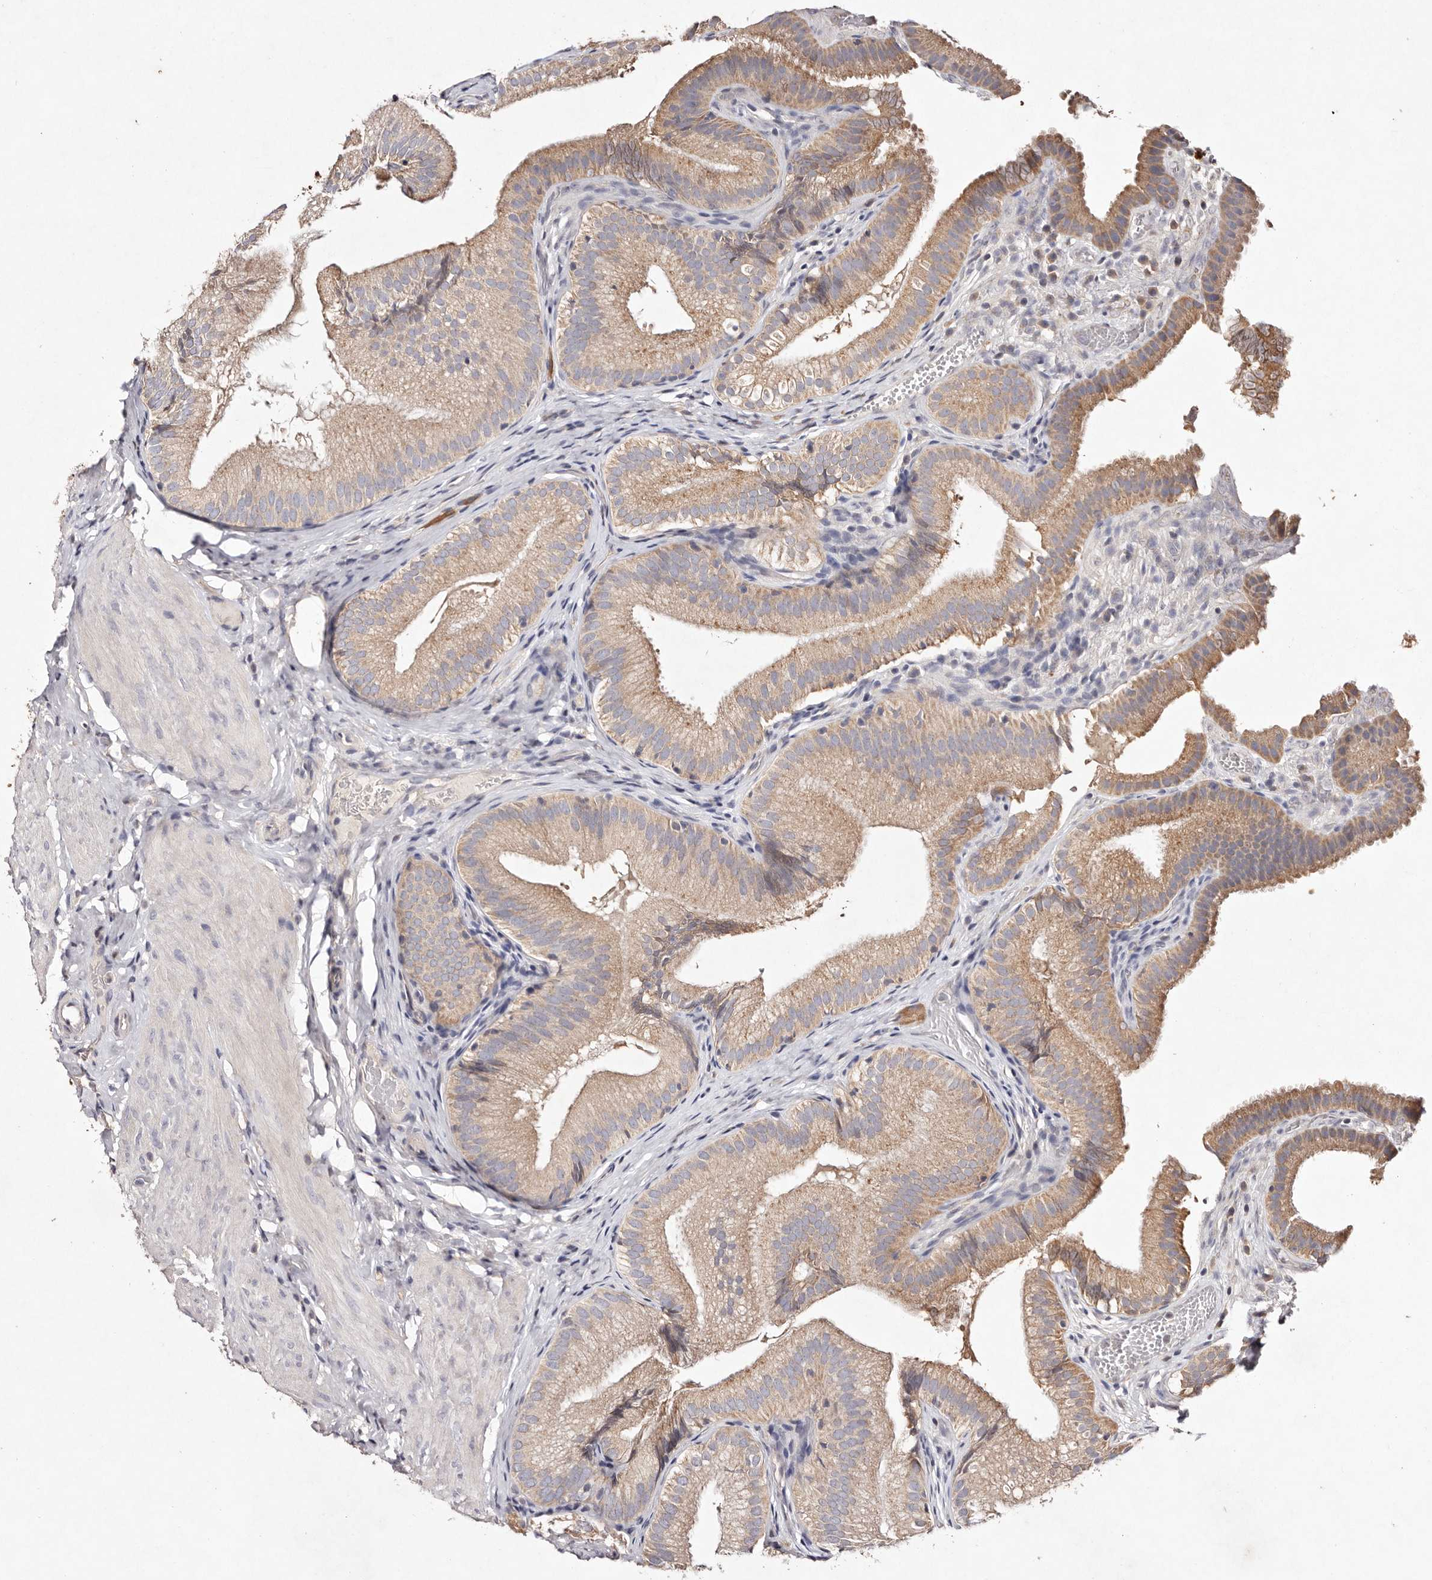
{"staining": {"intensity": "moderate", "quantity": ">75%", "location": "cytoplasmic/membranous"}, "tissue": "gallbladder", "cell_type": "Glandular cells", "image_type": "normal", "snomed": [{"axis": "morphology", "description": "Normal tissue, NOS"}, {"axis": "topography", "description": "Gallbladder"}], "caption": "IHC micrograph of benign gallbladder: human gallbladder stained using immunohistochemistry displays medium levels of moderate protein expression localized specifically in the cytoplasmic/membranous of glandular cells, appearing as a cytoplasmic/membranous brown color.", "gene": "TSC2", "patient": {"sex": "female", "age": 30}}